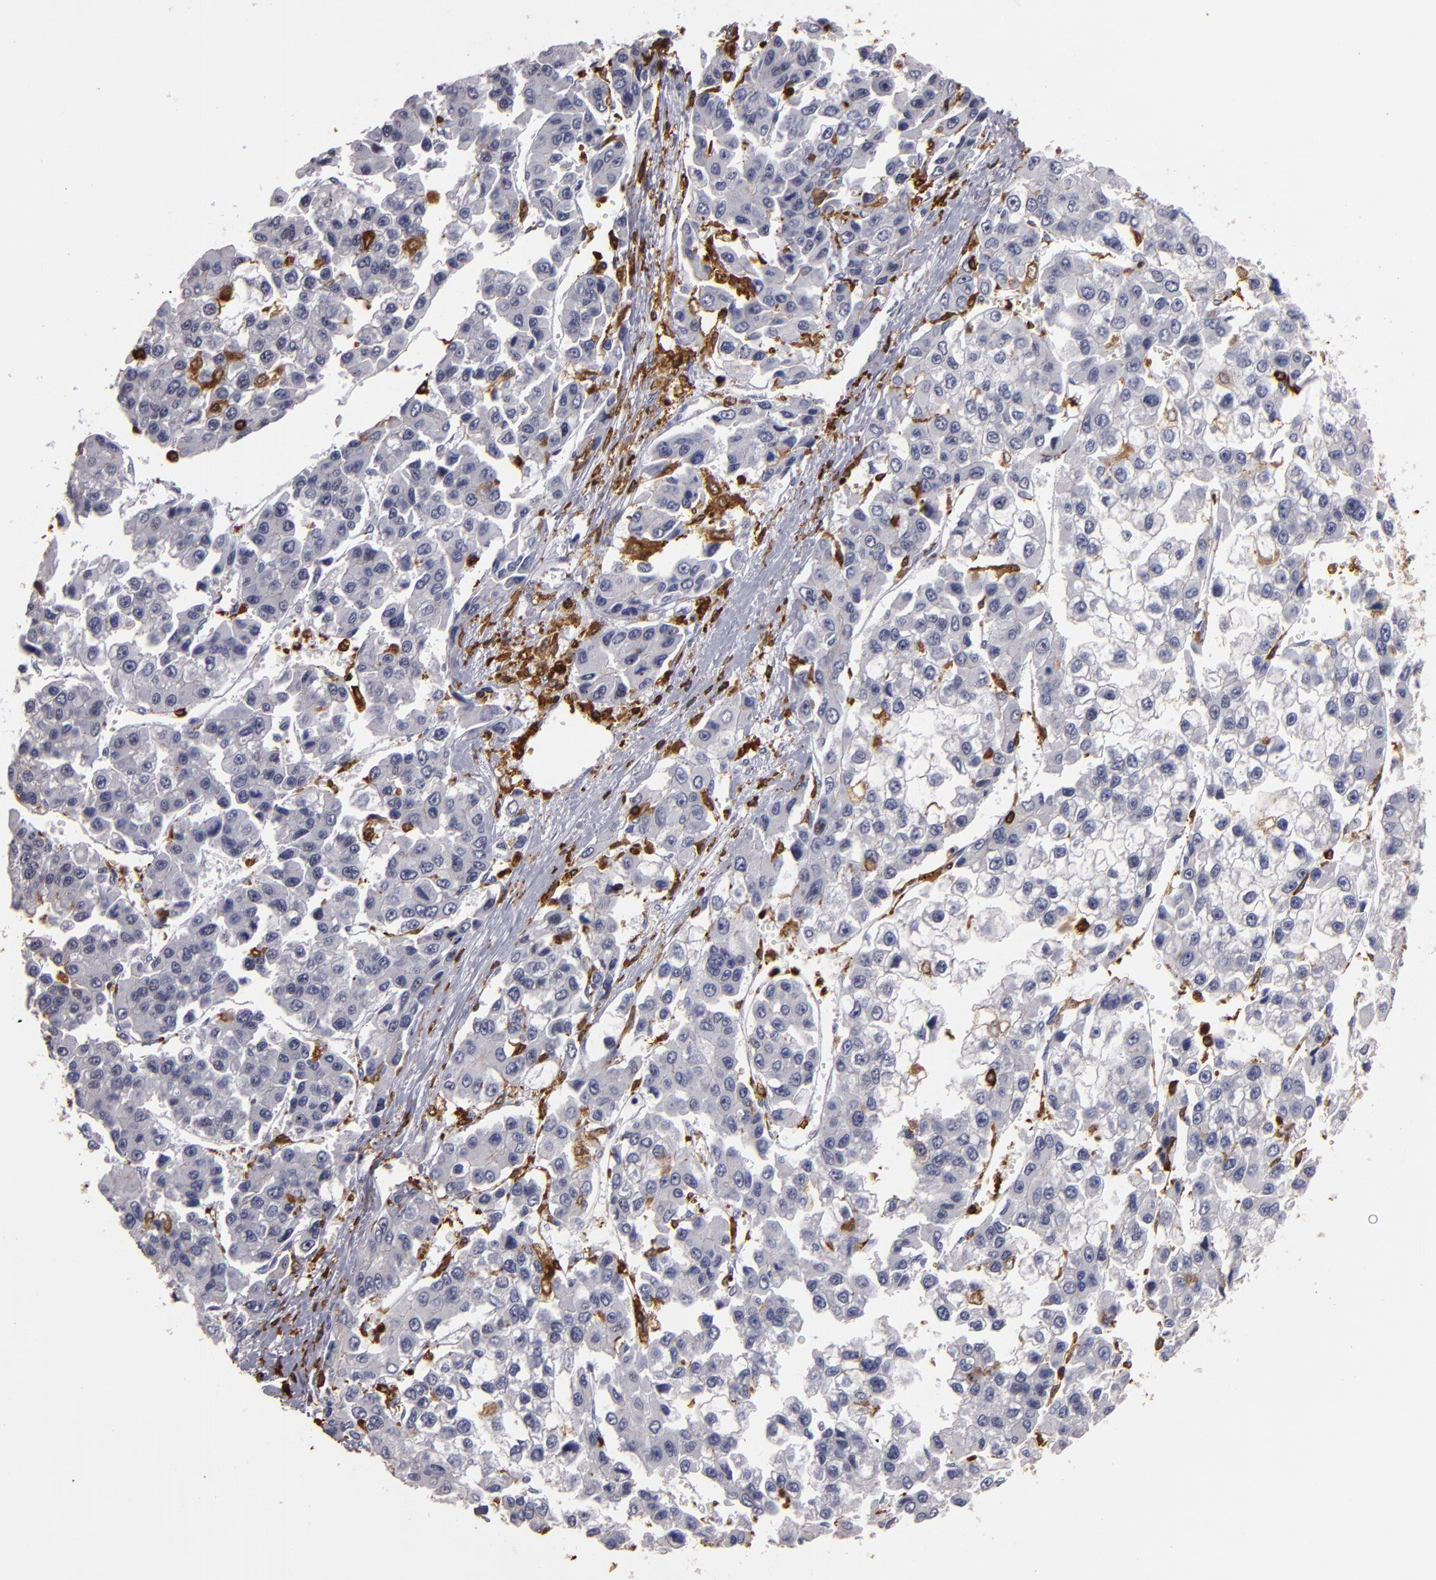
{"staining": {"intensity": "negative", "quantity": "none", "location": "none"}, "tissue": "liver cancer", "cell_type": "Tumor cells", "image_type": "cancer", "snomed": [{"axis": "morphology", "description": "Carcinoma, Hepatocellular, NOS"}, {"axis": "topography", "description": "Liver"}], "caption": "There is no significant positivity in tumor cells of liver cancer. Brightfield microscopy of immunohistochemistry (IHC) stained with DAB (brown) and hematoxylin (blue), captured at high magnification.", "gene": "WAS", "patient": {"sex": "female", "age": 66}}